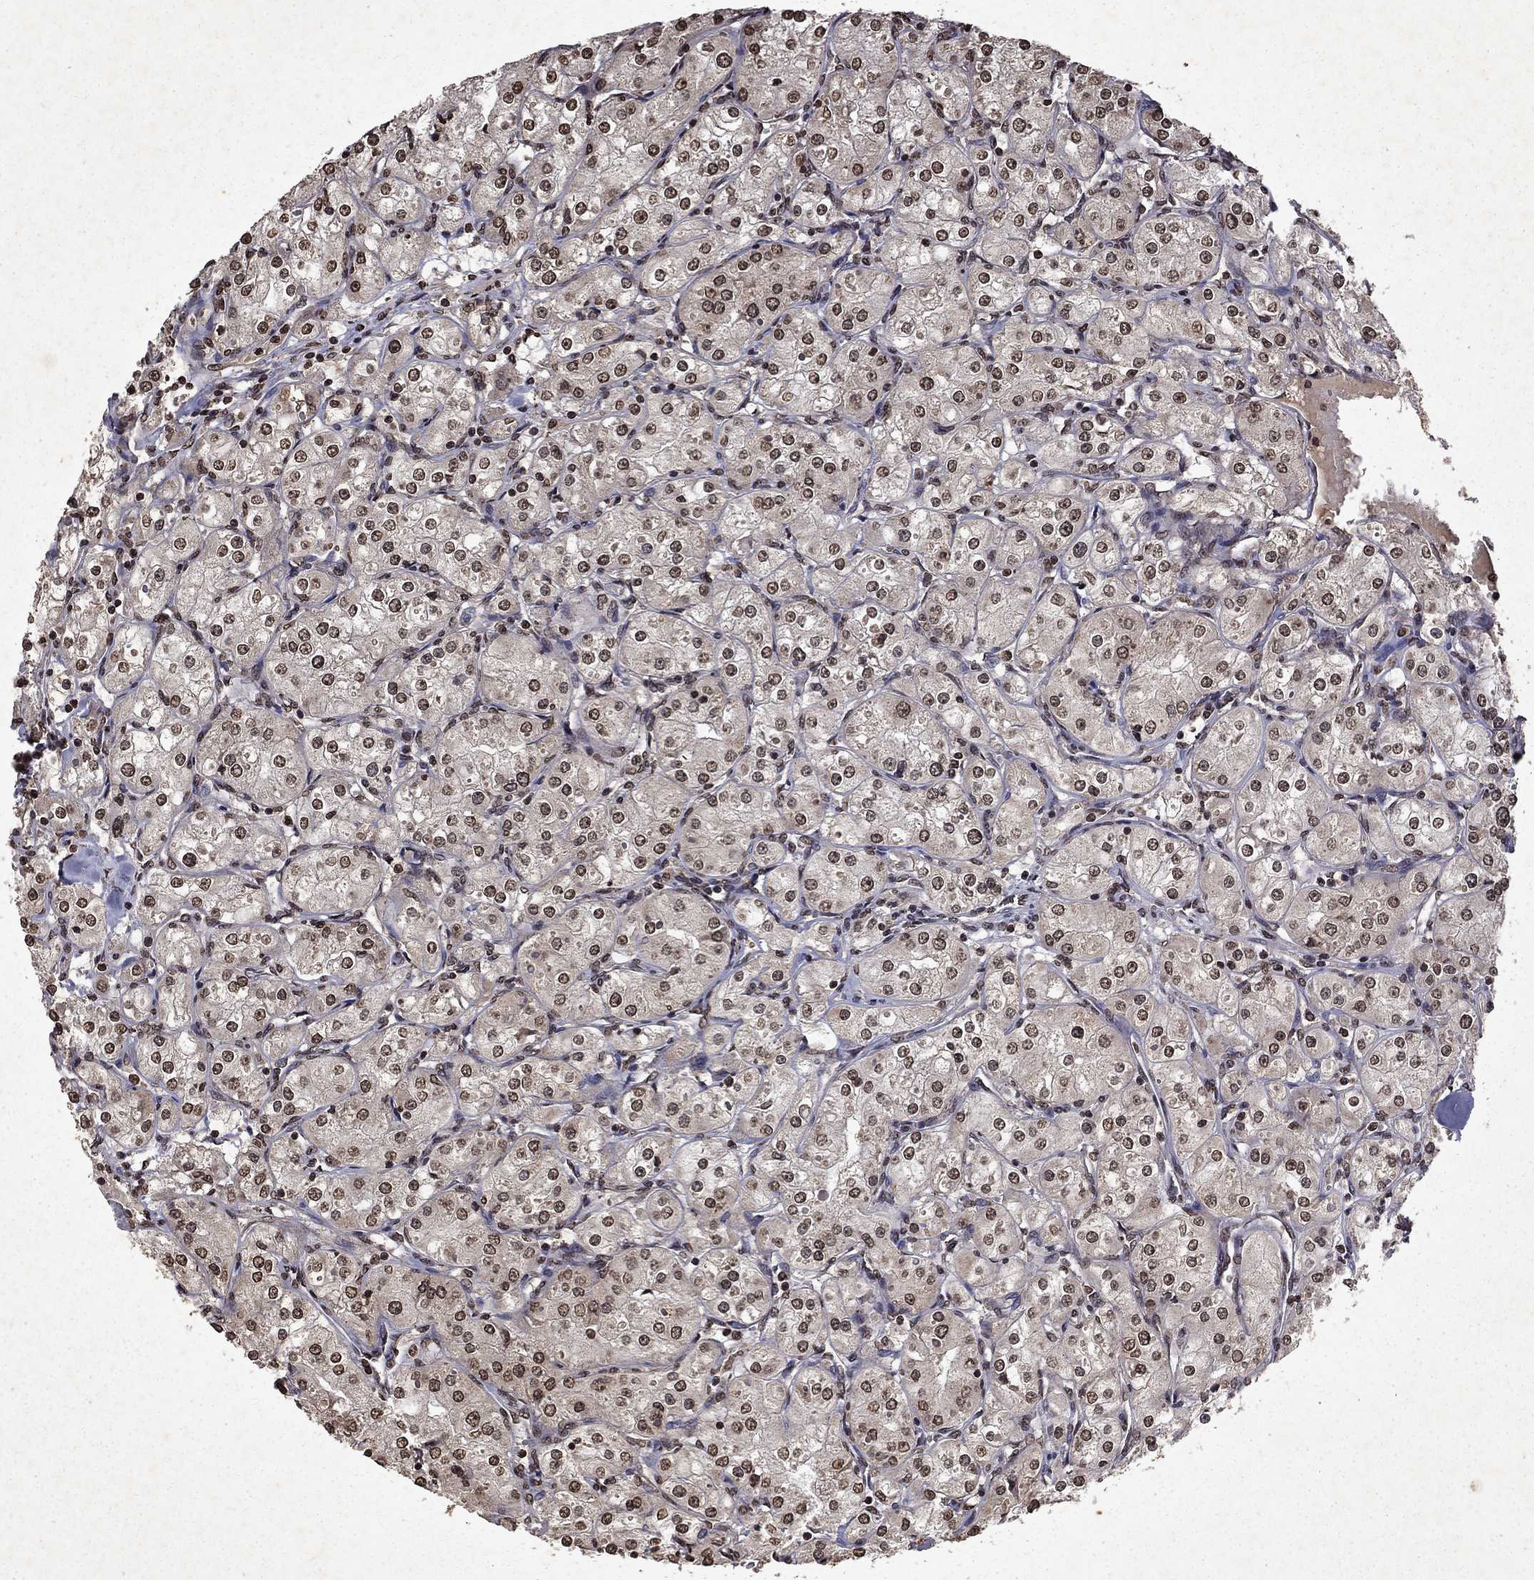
{"staining": {"intensity": "moderate", "quantity": "25%-75%", "location": "nuclear"}, "tissue": "renal cancer", "cell_type": "Tumor cells", "image_type": "cancer", "snomed": [{"axis": "morphology", "description": "Adenocarcinoma, NOS"}, {"axis": "topography", "description": "Kidney"}], "caption": "Renal cancer tissue displays moderate nuclear positivity in approximately 25%-75% of tumor cells", "gene": "PIN4", "patient": {"sex": "male", "age": 77}}